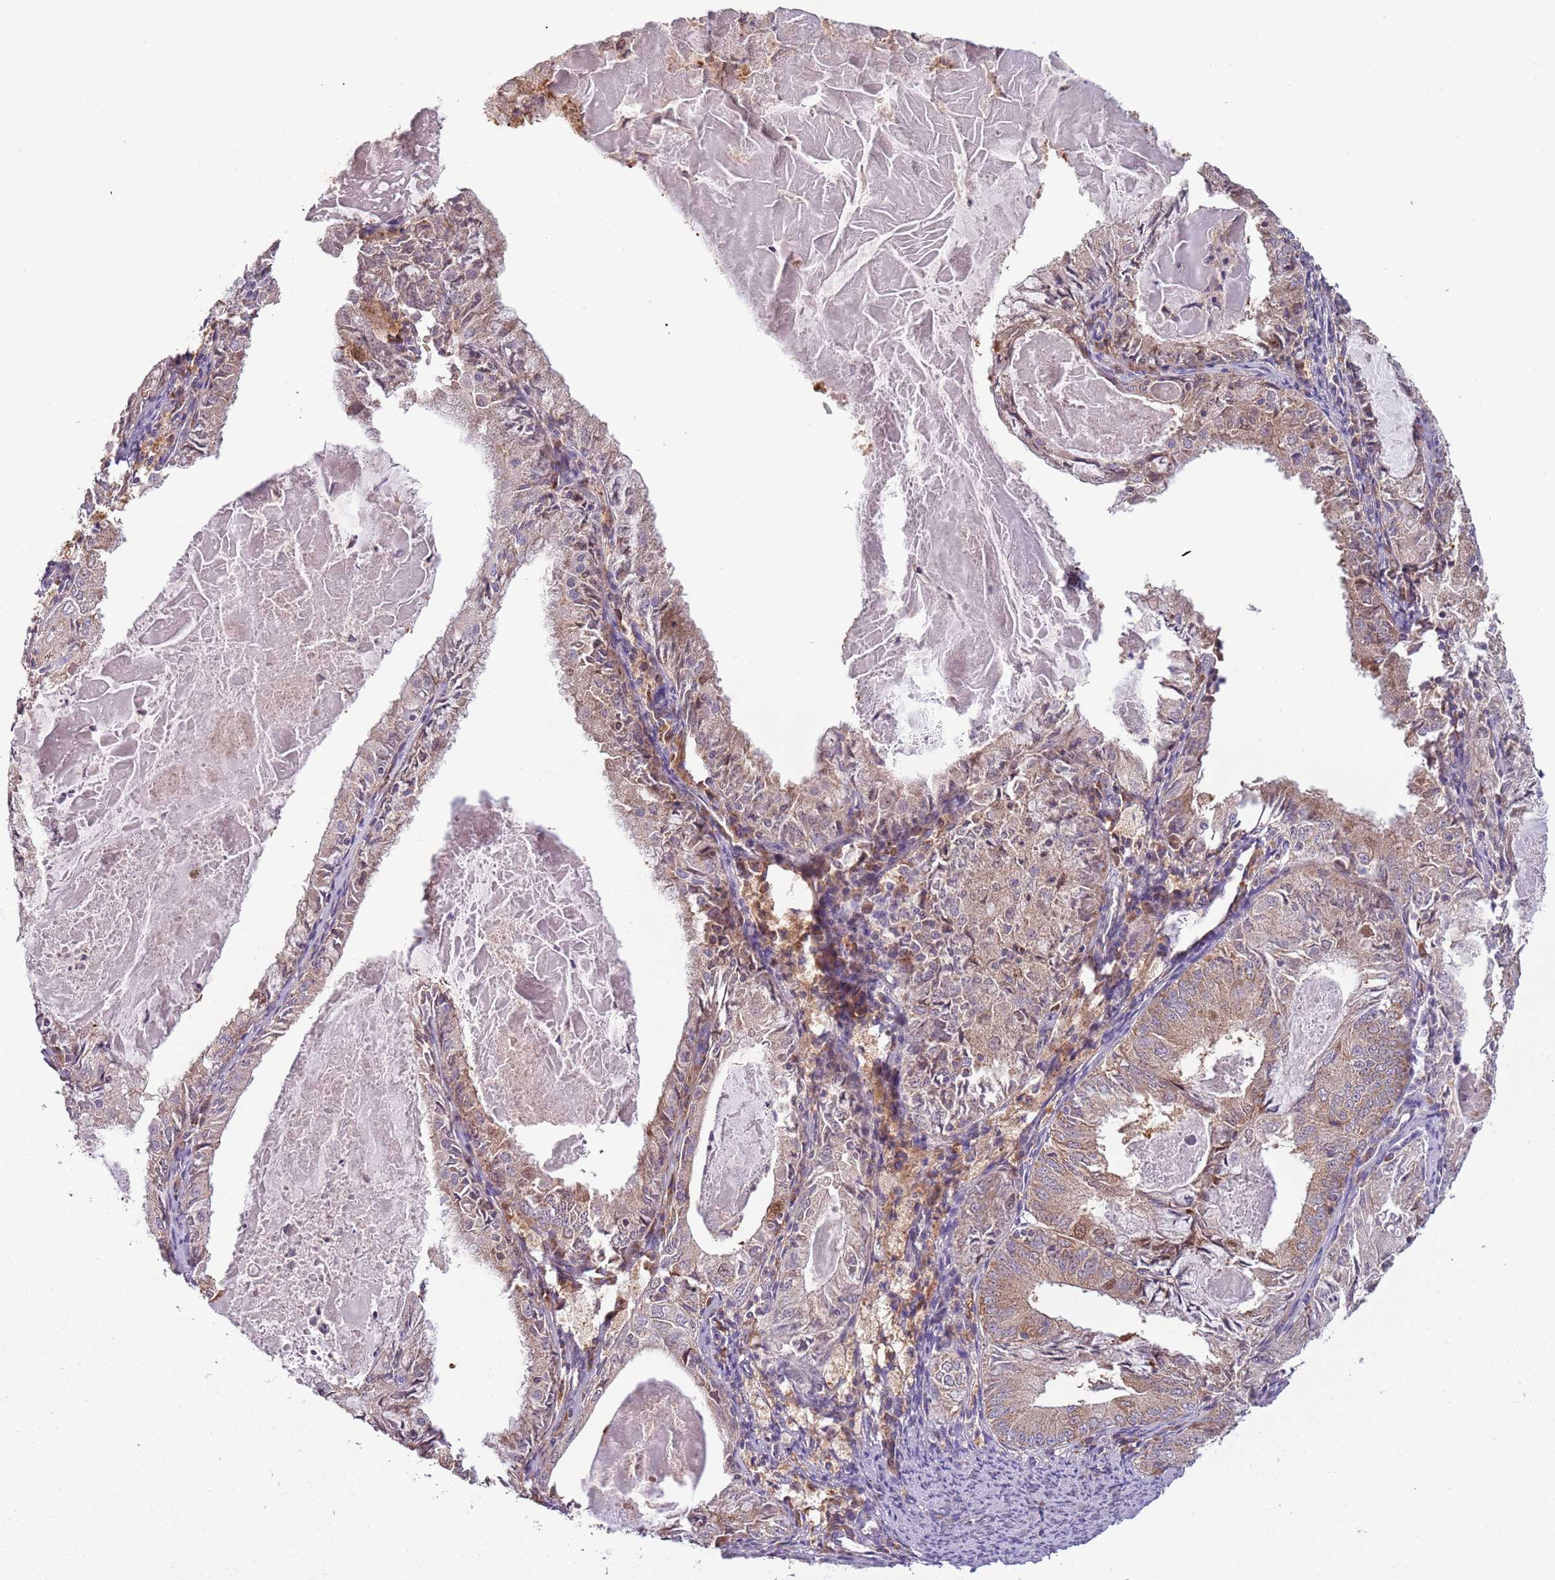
{"staining": {"intensity": "moderate", "quantity": "25%-75%", "location": "cytoplasmic/membranous"}, "tissue": "endometrial cancer", "cell_type": "Tumor cells", "image_type": "cancer", "snomed": [{"axis": "morphology", "description": "Adenocarcinoma, NOS"}, {"axis": "topography", "description": "Endometrium"}], "caption": "High-power microscopy captured an immunohistochemistry histopathology image of endometrial adenocarcinoma, revealing moderate cytoplasmic/membranous staining in approximately 25%-75% of tumor cells. The protein is shown in brown color, while the nuclei are stained blue.", "gene": "FECH", "patient": {"sex": "female", "age": 57}}